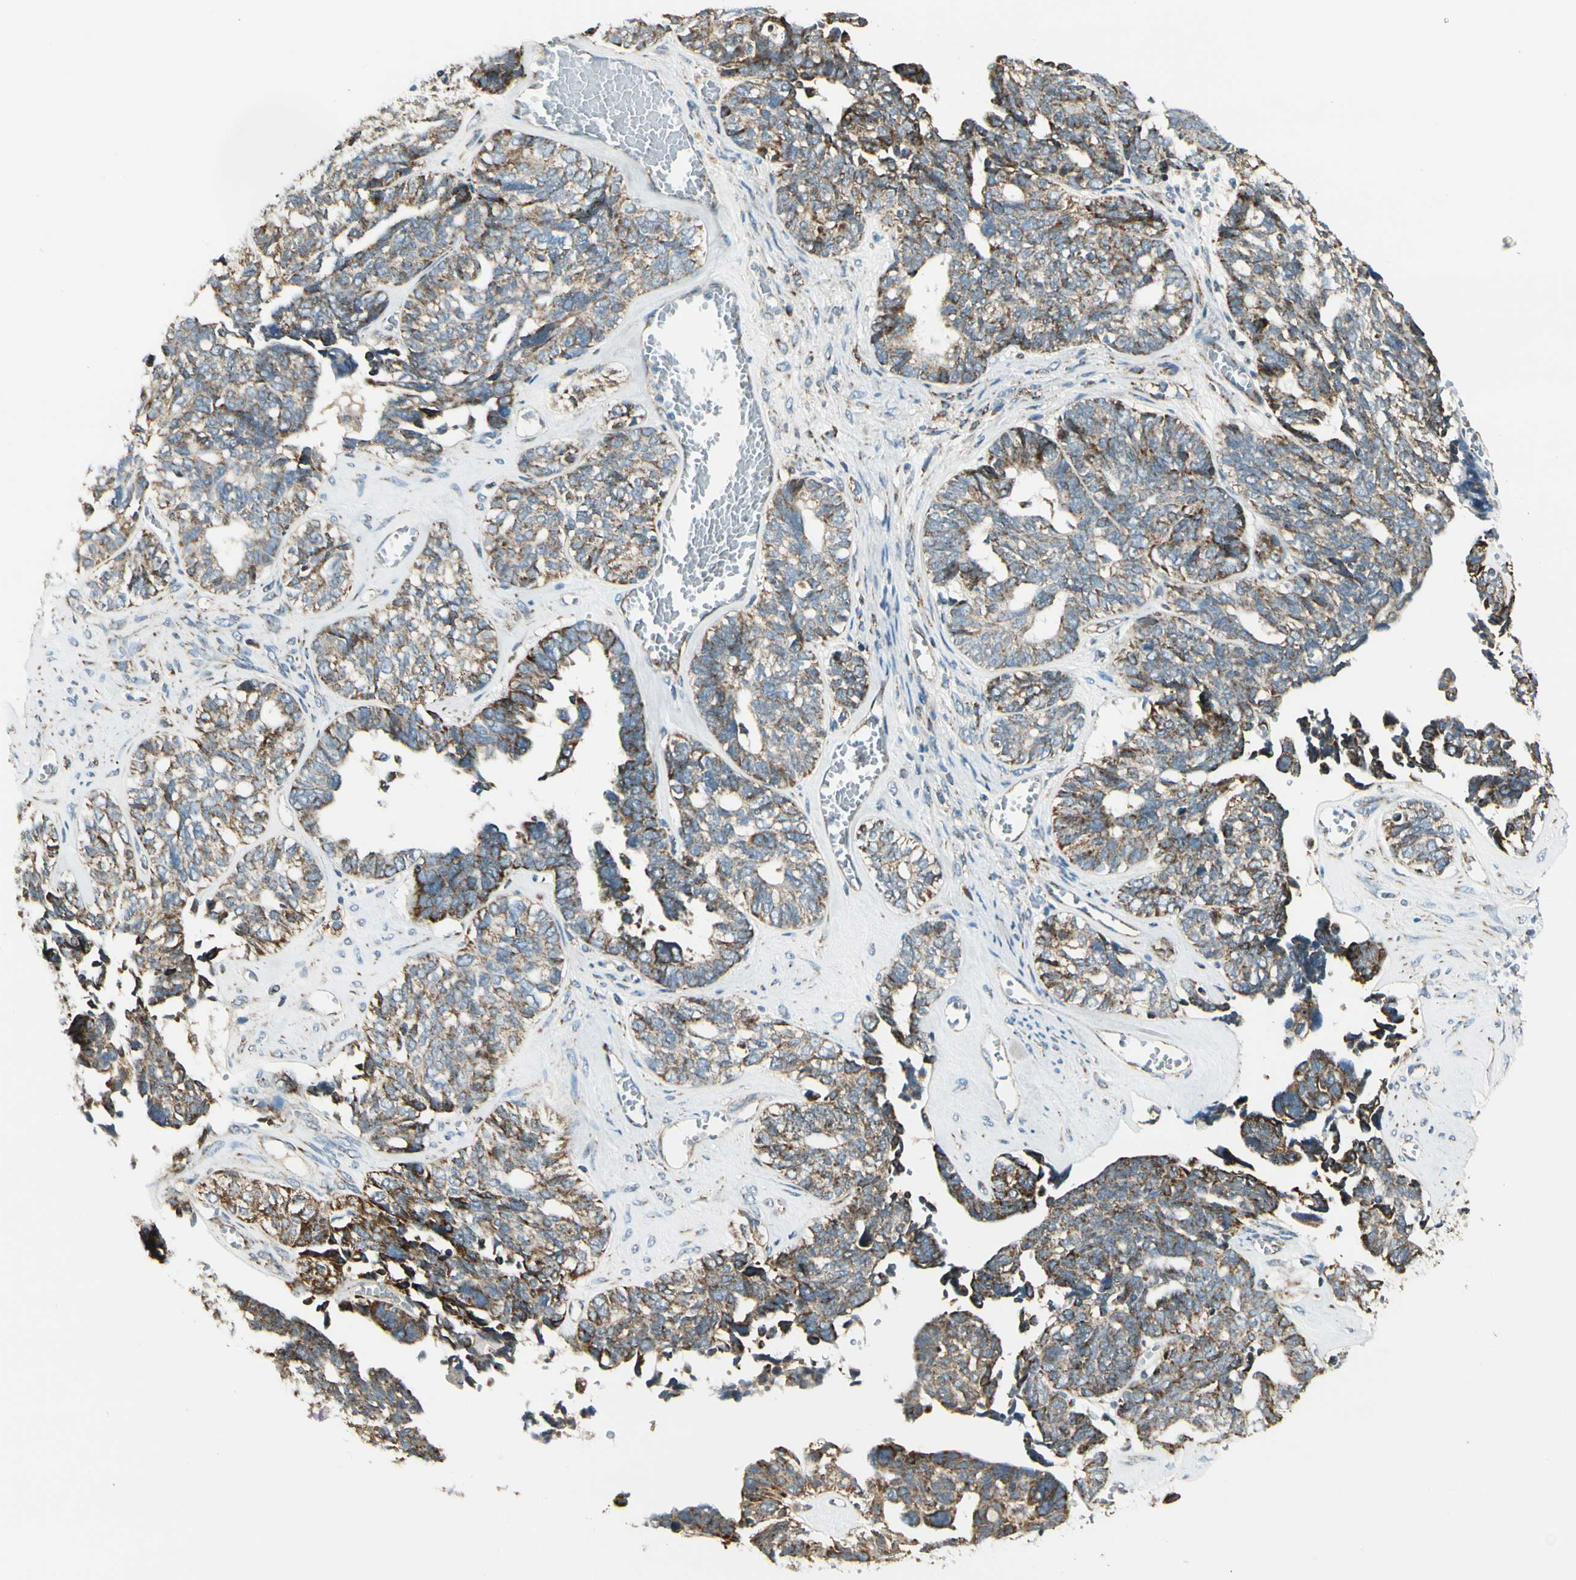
{"staining": {"intensity": "moderate", "quantity": ">75%", "location": "cytoplasmic/membranous"}, "tissue": "ovarian cancer", "cell_type": "Tumor cells", "image_type": "cancer", "snomed": [{"axis": "morphology", "description": "Cystadenocarcinoma, serous, NOS"}, {"axis": "topography", "description": "Ovary"}], "caption": "Human ovarian serous cystadenocarcinoma stained with a brown dye displays moderate cytoplasmic/membranous positive expression in about >75% of tumor cells.", "gene": "EPHB3", "patient": {"sex": "female", "age": 79}}